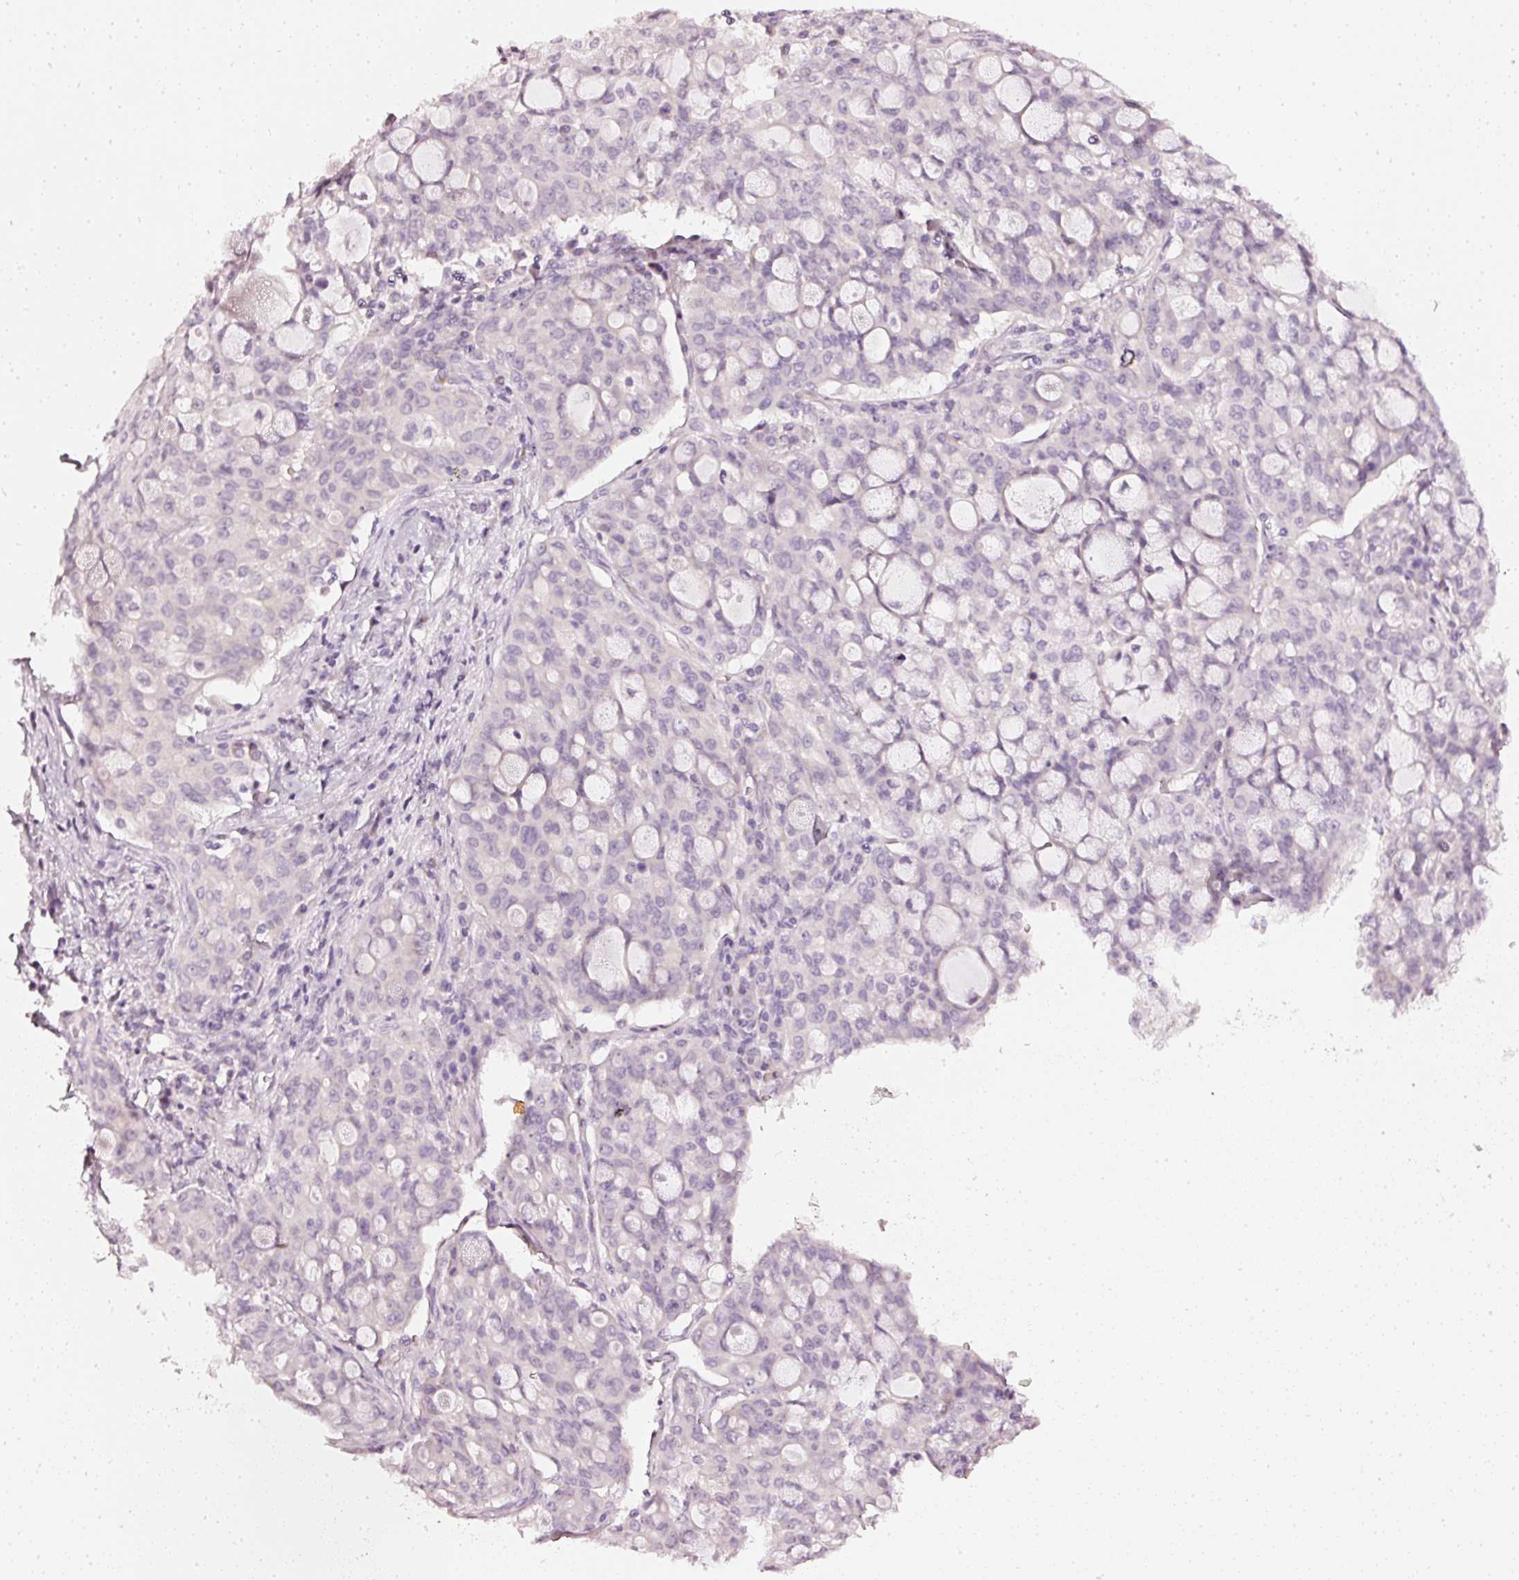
{"staining": {"intensity": "negative", "quantity": "none", "location": "none"}, "tissue": "lung cancer", "cell_type": "Tumor cells", "image_type": "cancer", "snomed": [{"axis": "morphology", "description": "Adenocarcinoma, NOS"}, {"axis": "topography", "description": "Lung"}], "caption": "Tumor cells show no significant protein expression in lung adenocarcinoma. (DAB immunohistochemistry visualized using brightfield microscopy, high magnification).", "gene": "CNP", "patient": {"sex": "female", "age": 44}}